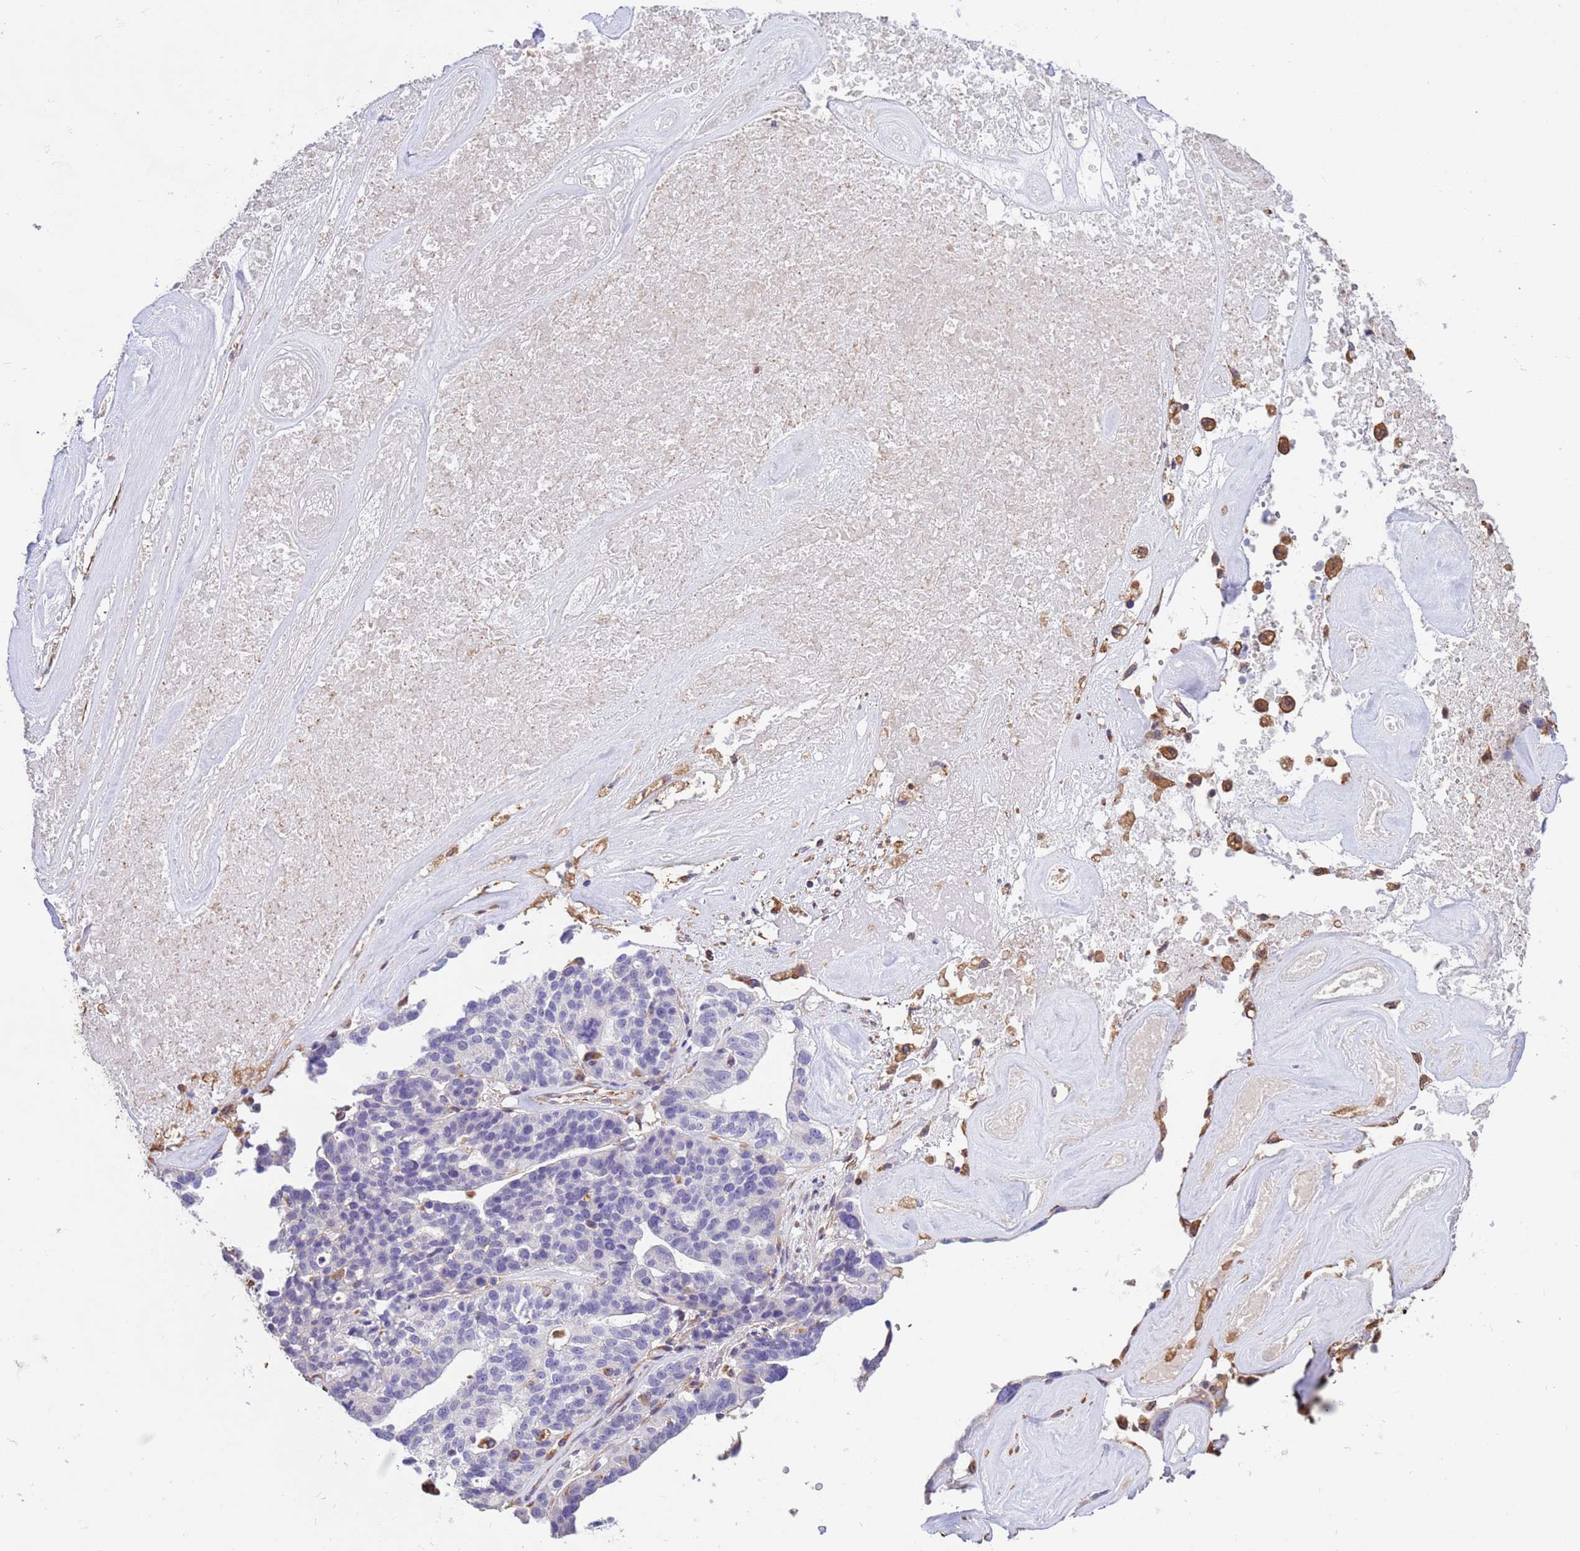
{"staining": {"intensity": "negative", "quantity": "none", "location": "none"}, "tissue": "ovarian cancer", "cell_type": "Tumor cells", "image_type": "cancer", "snomed": [{"axis": "morphology", "description": "Cystadenocarcinoma, serous, NOS"}, {"axis": "topography", "description": "Ovary"}], "caption": "Immunohistochemistry photomicrograph of neoplastic tissue: ovarian cancer (serous cystadenocarcinoma) stained with DAB (3,3'-diaminobenzidine) displays no significant protein staining in tumor cells.", "gene": "TCEAL3", "patient": {"sex": "female", "age": 59}}